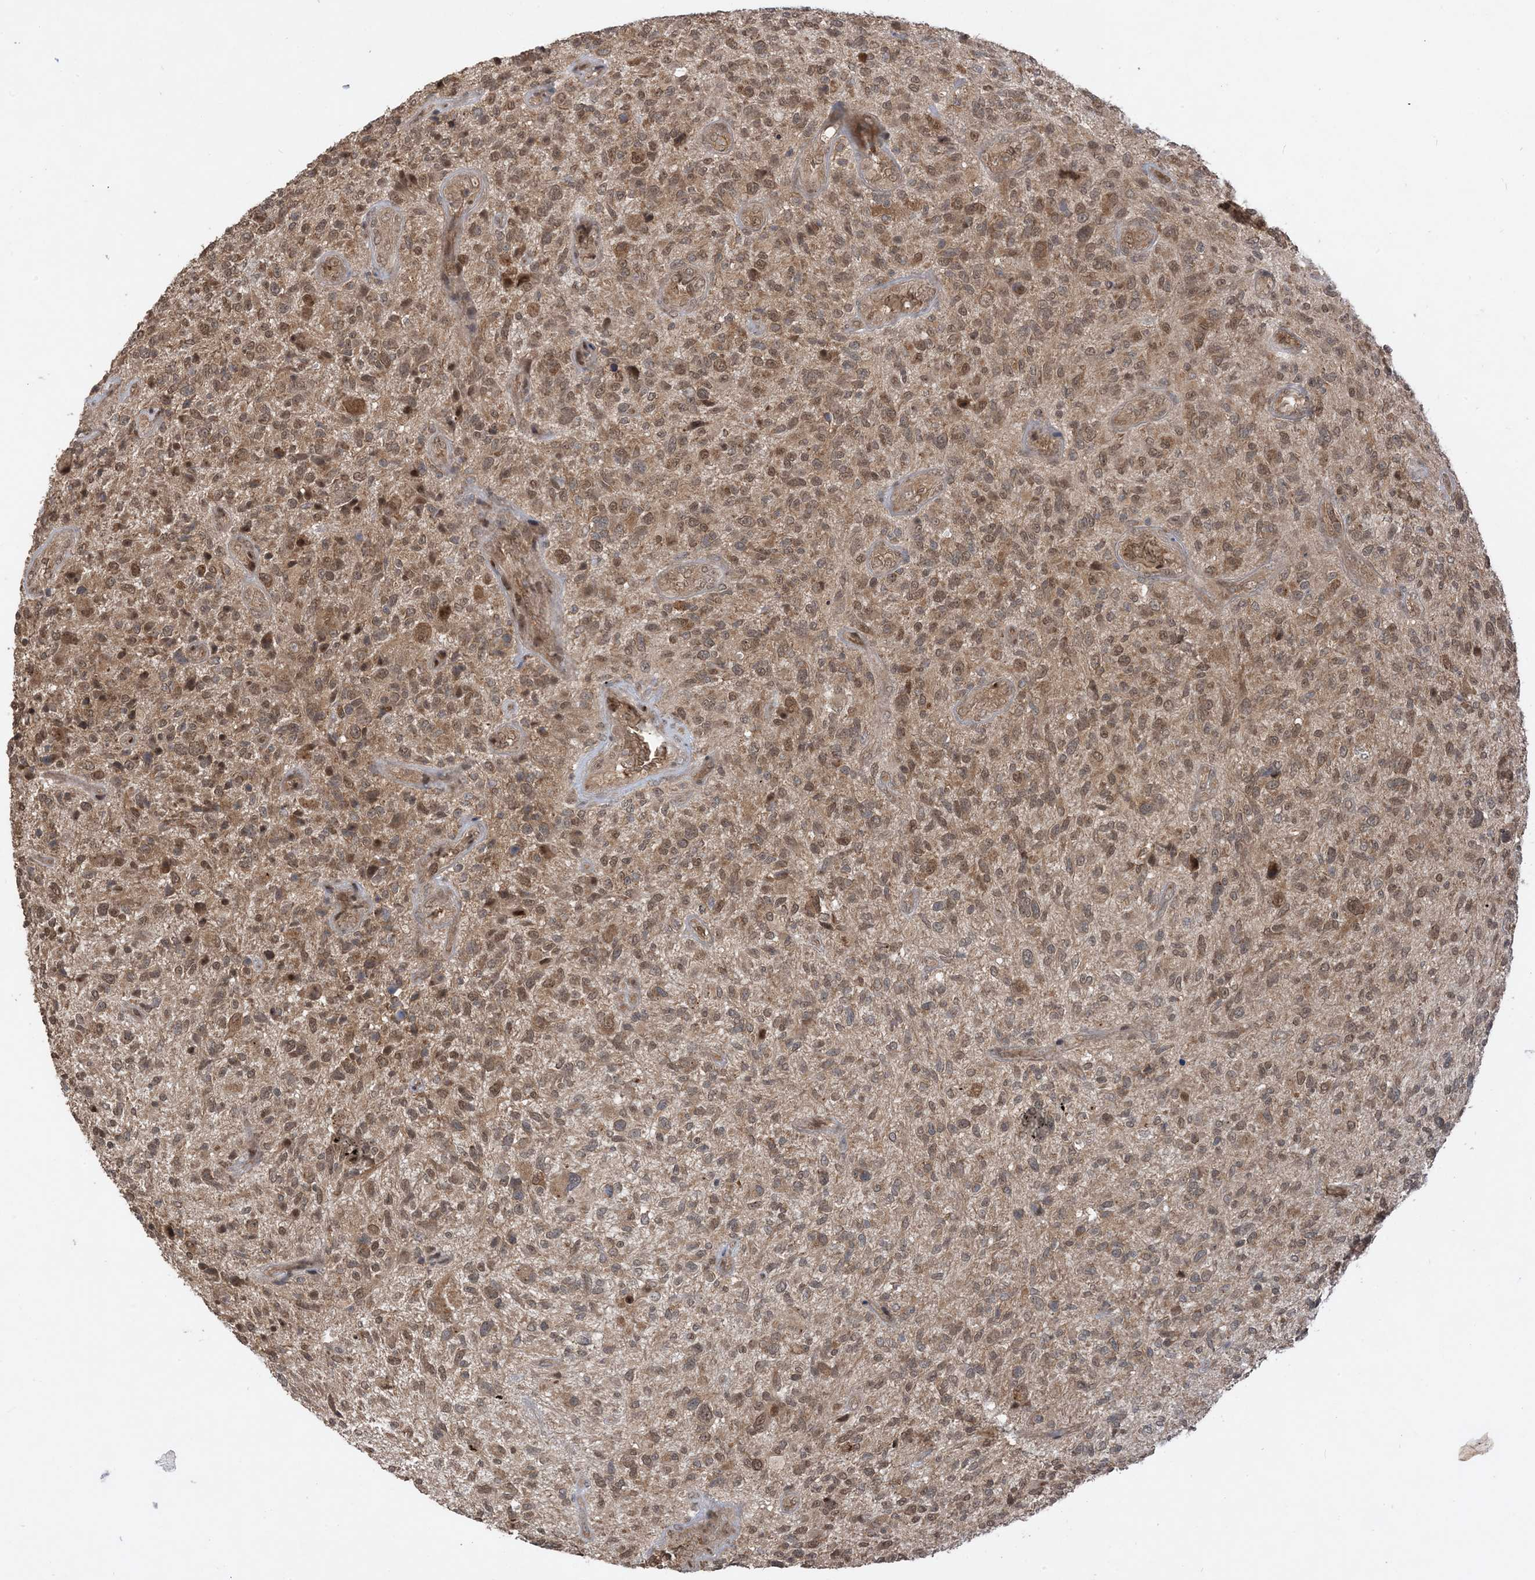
{"staining": {"intensity": "moderate", "quantity": ">75%", "location": "cytoplasmic/membranous,nuclear"}, "tissue": "glioma", "cell_type": "Tumor cells", "image_type": "cancer", "snomed": [{"axis": "morphology", "description": "Glioma, malignant, High grade"}, {"axis": "topography", "description": "Brain"}], "caption": "Malignant glioma (high-grade) stained for a protein exhibits moderate cytoplasmic/membranous and nuclear positivity in tumor cells.", "gene": "PUSL1", "patient": {"sex": "male", "age": 47}}